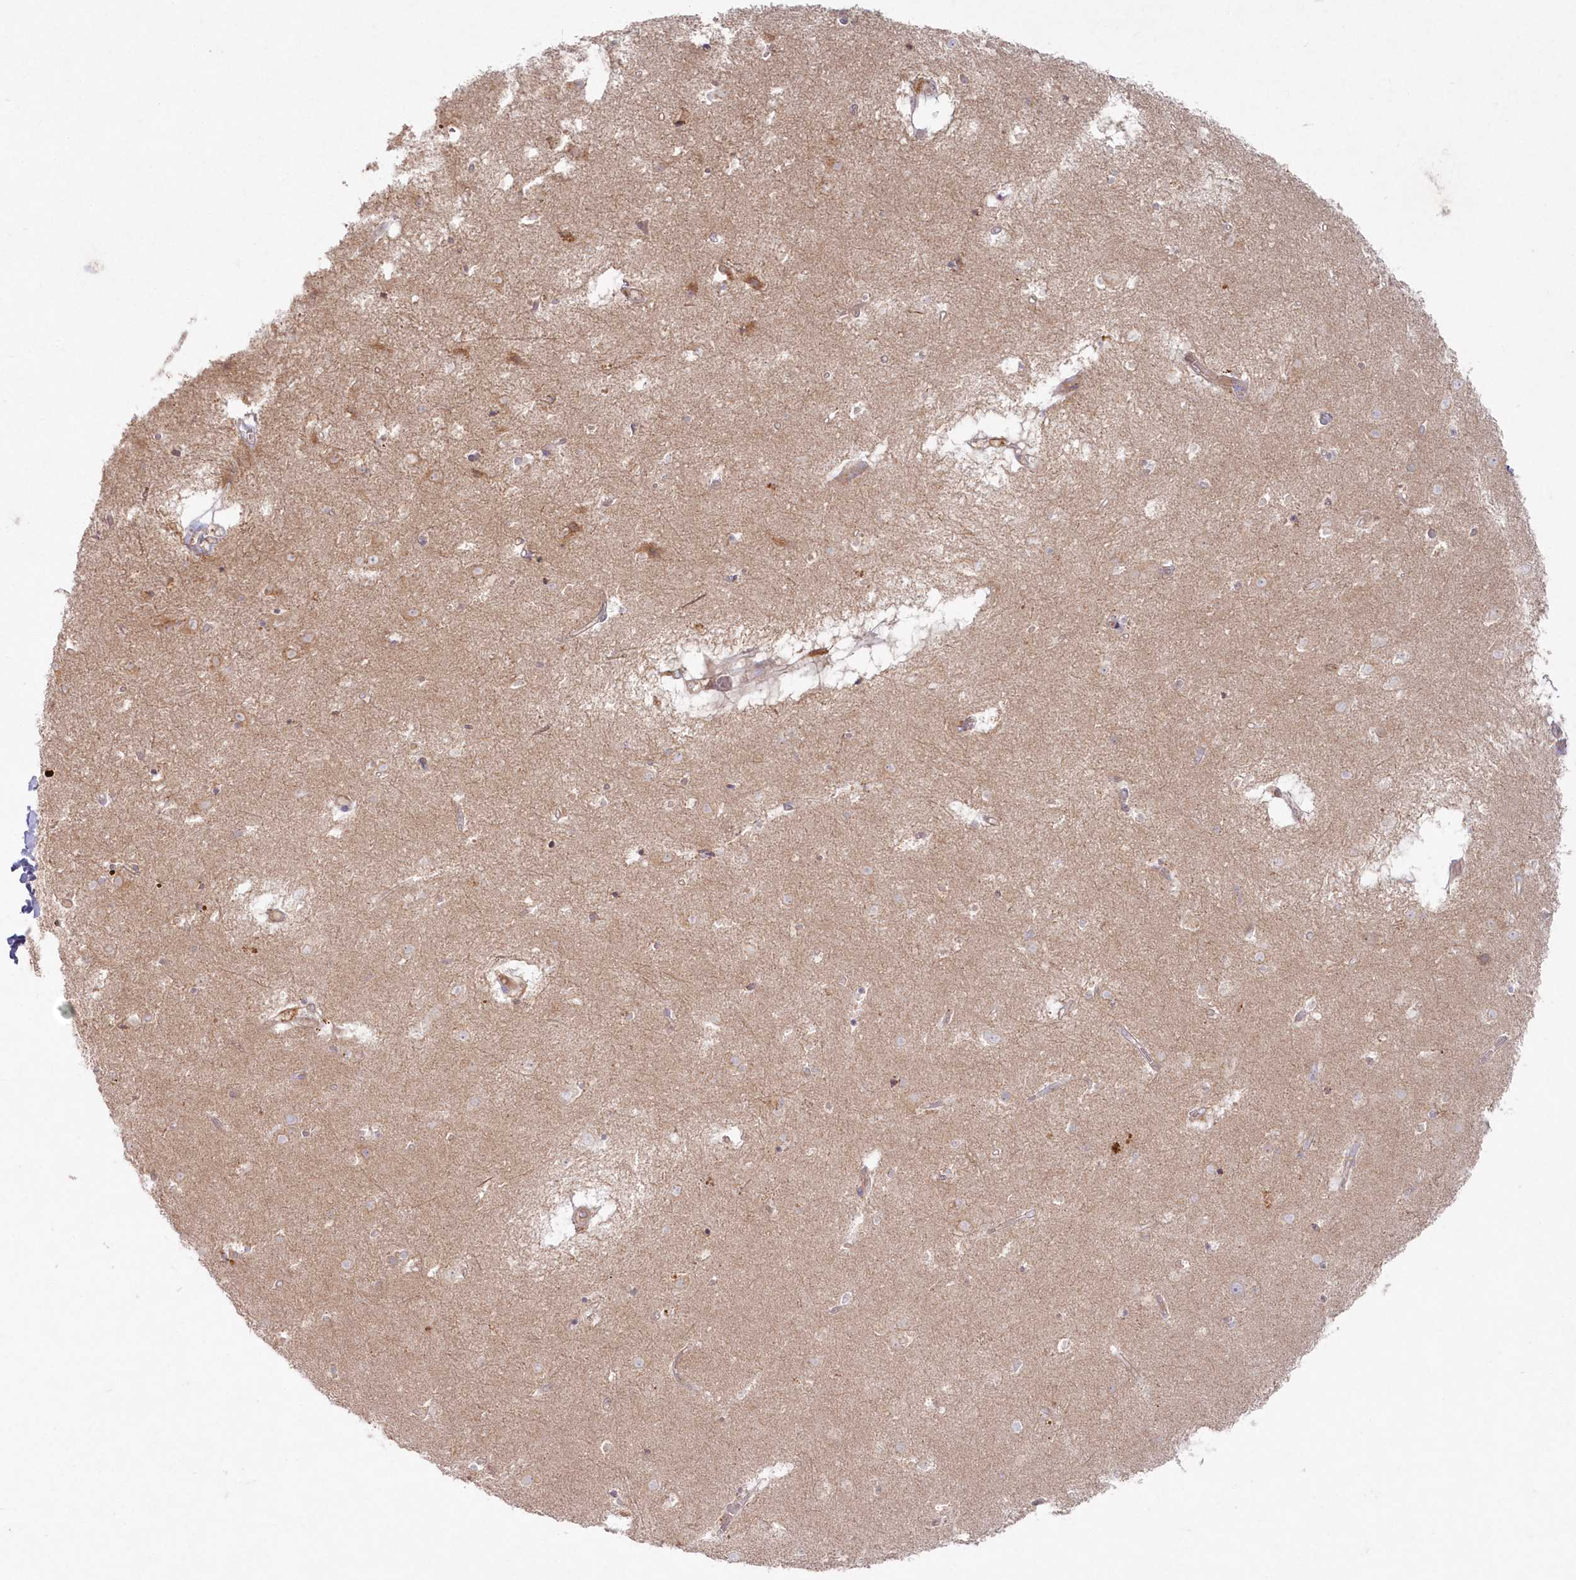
{"staining": {"intensity": "weak", "quantity": "<25%", "location": "cytoplasmic/membranous"}, "tissue": "caudate", "cell_type": "Glial cells", "image_type": "normal", "snomed": [{"axis": "morphology", "description": "Normal tissue, NOS"}, {"axis": "topography", "description": "Lateral ventricle wall"}], "caption": "Histopathology image shows no significant protein staining in glial cells of normal caudate.", "gene": "ARSB", "patient": {"sex": "male", "age": 70}}